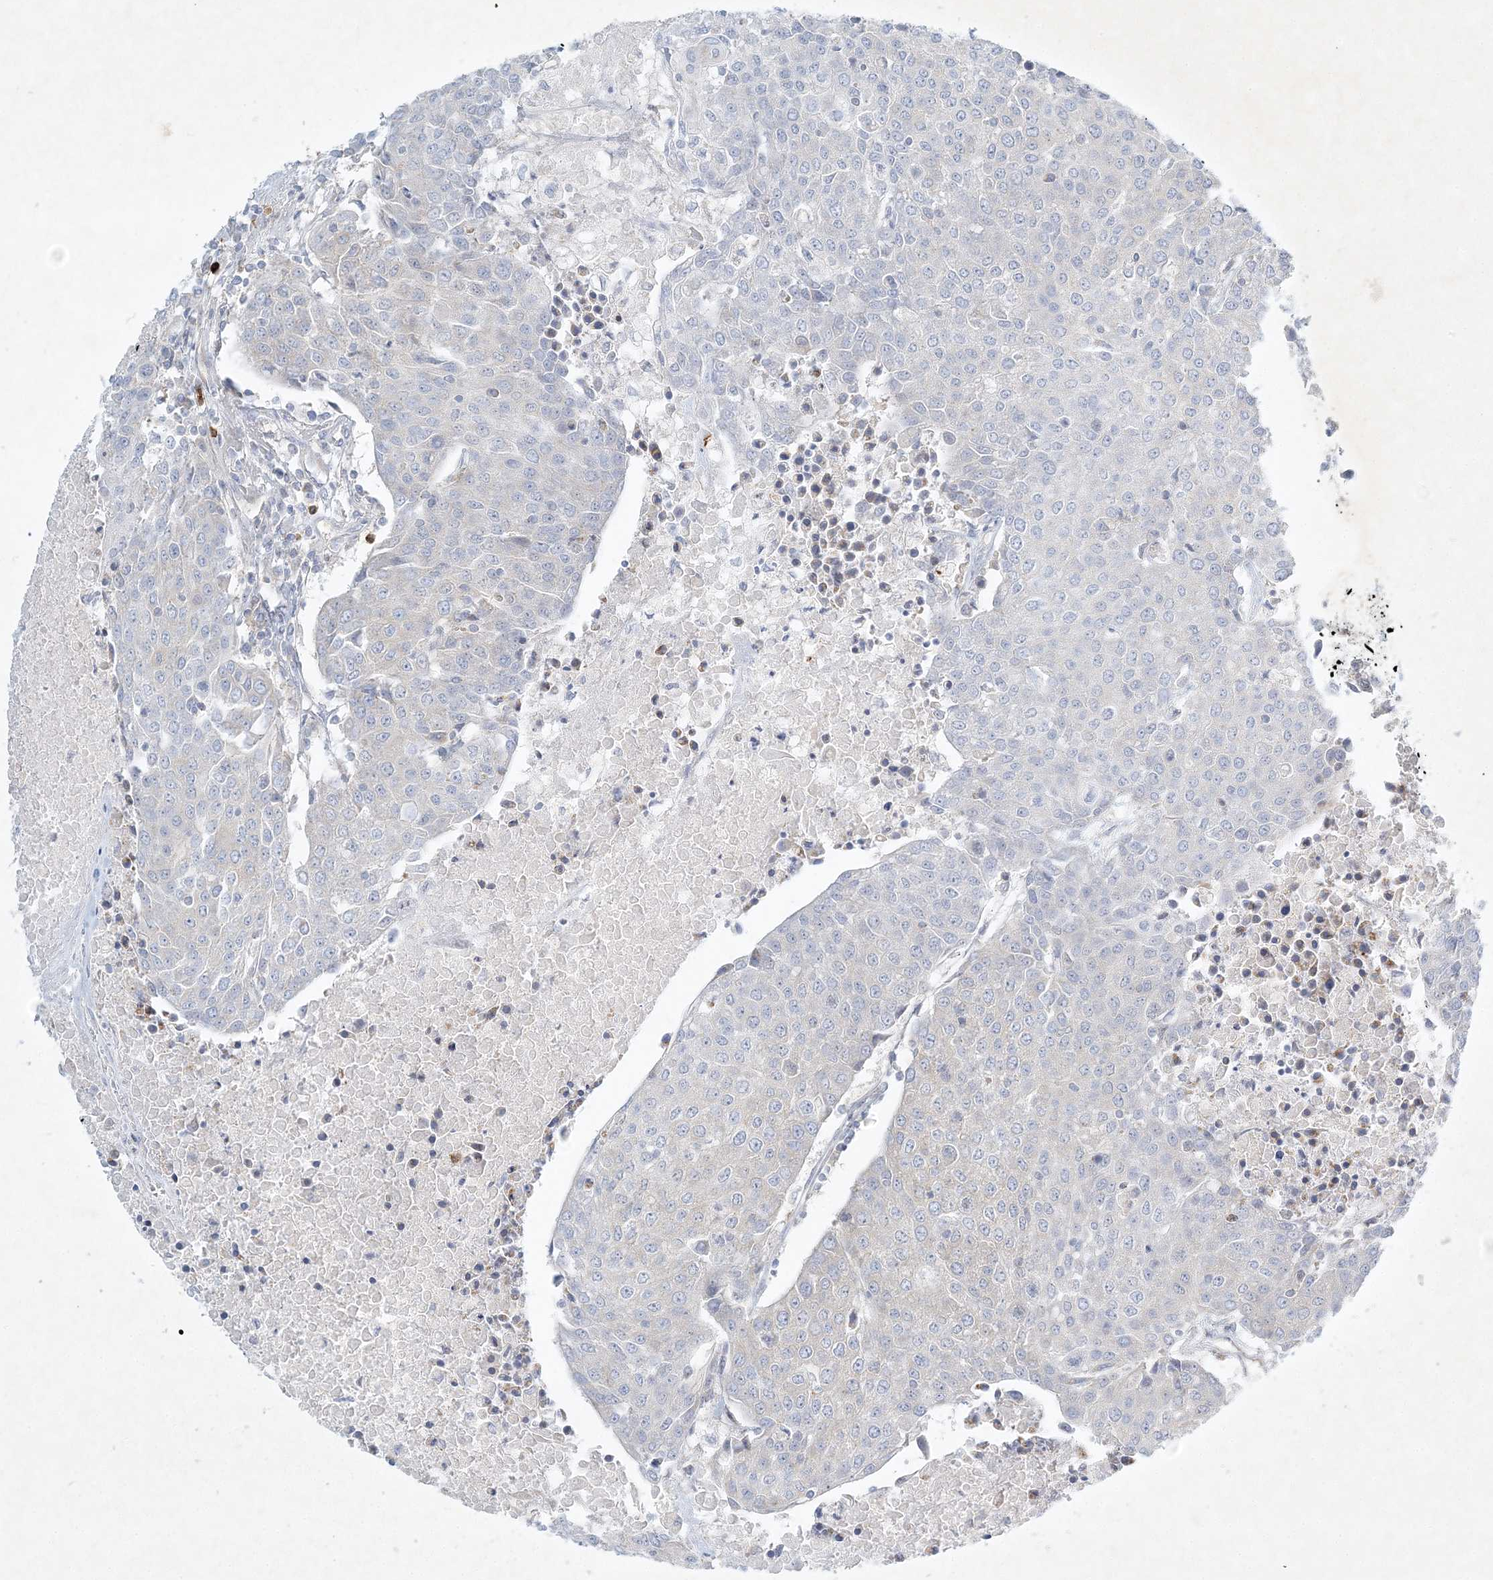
{"staining": {"intensity": "negative", "quantity": "none", "location": "none"}, "tissue": "urothelial cancer", "cell_type": "Tumor cells", "image_type": "cancer", "snomed": [{"axis": "morphology", "description": "Urothelial carcinoma, High grade"}, {"axis": "topography", "description": "Urinary bladder"}], "caption": "Tumor cells are negative for protein expression in human urothelial cancer.", "gene": "STK11IP", "patient": {"sex": "female", "age": 85}}